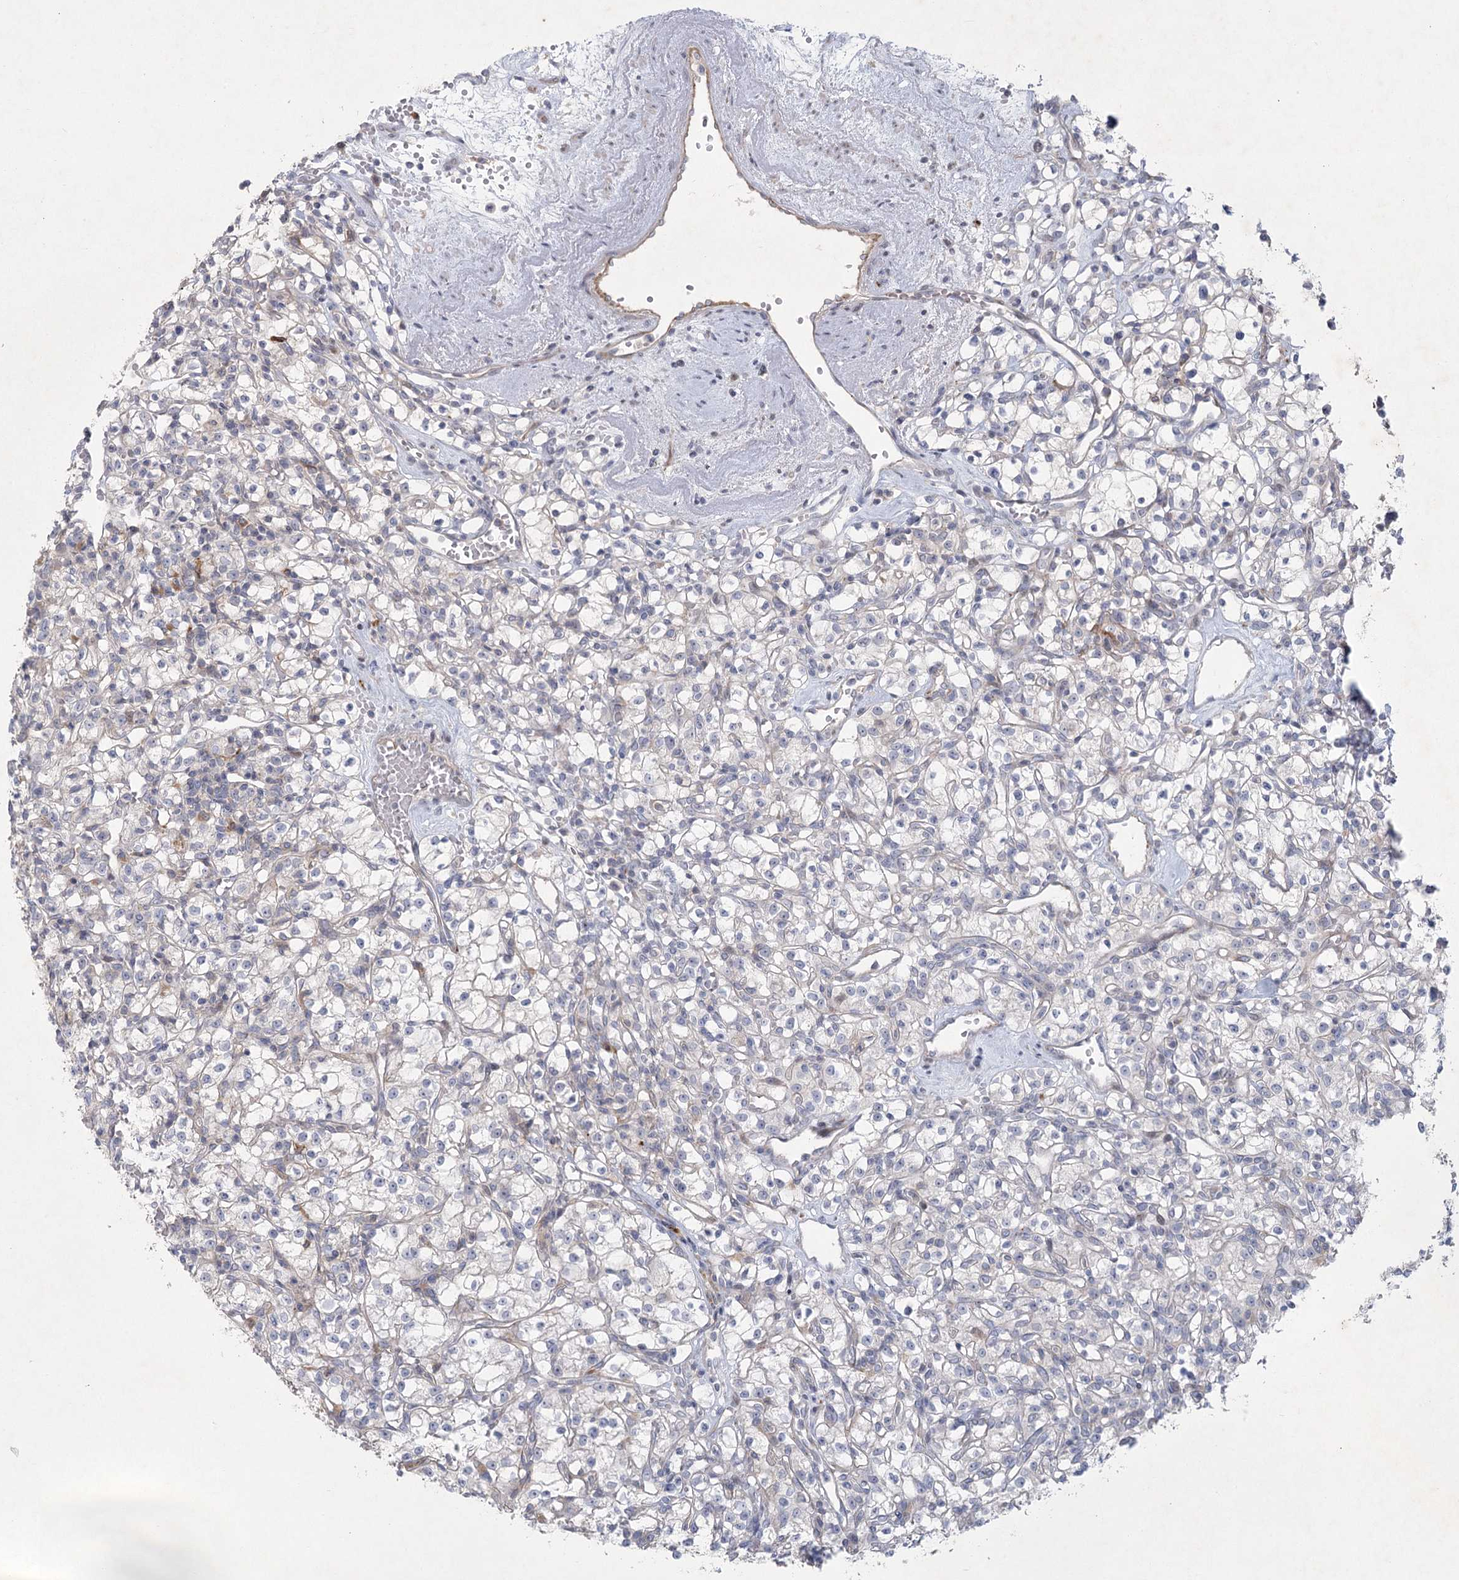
{"staining": {"intensity": "negative", "quantity": "none", "location": "none"}, "tissue": "renal cancer", "cell_type": "Tumor cells", "image_type": "cancer", "snomed": [{"axis": "morphology", "description": "Adenocarcinoma, NOS"}, {"axis": "topography", "description": "Kidney"}], "caption": "A photomicrograph of human renal cancer is negative for staining in tumor cells. (DAB immunohistochemistry (IHC) visualized using brightfield microscopy, high magnification).", "gene": "FAM110C", "patient": {"sex": "female", "age": 59}}